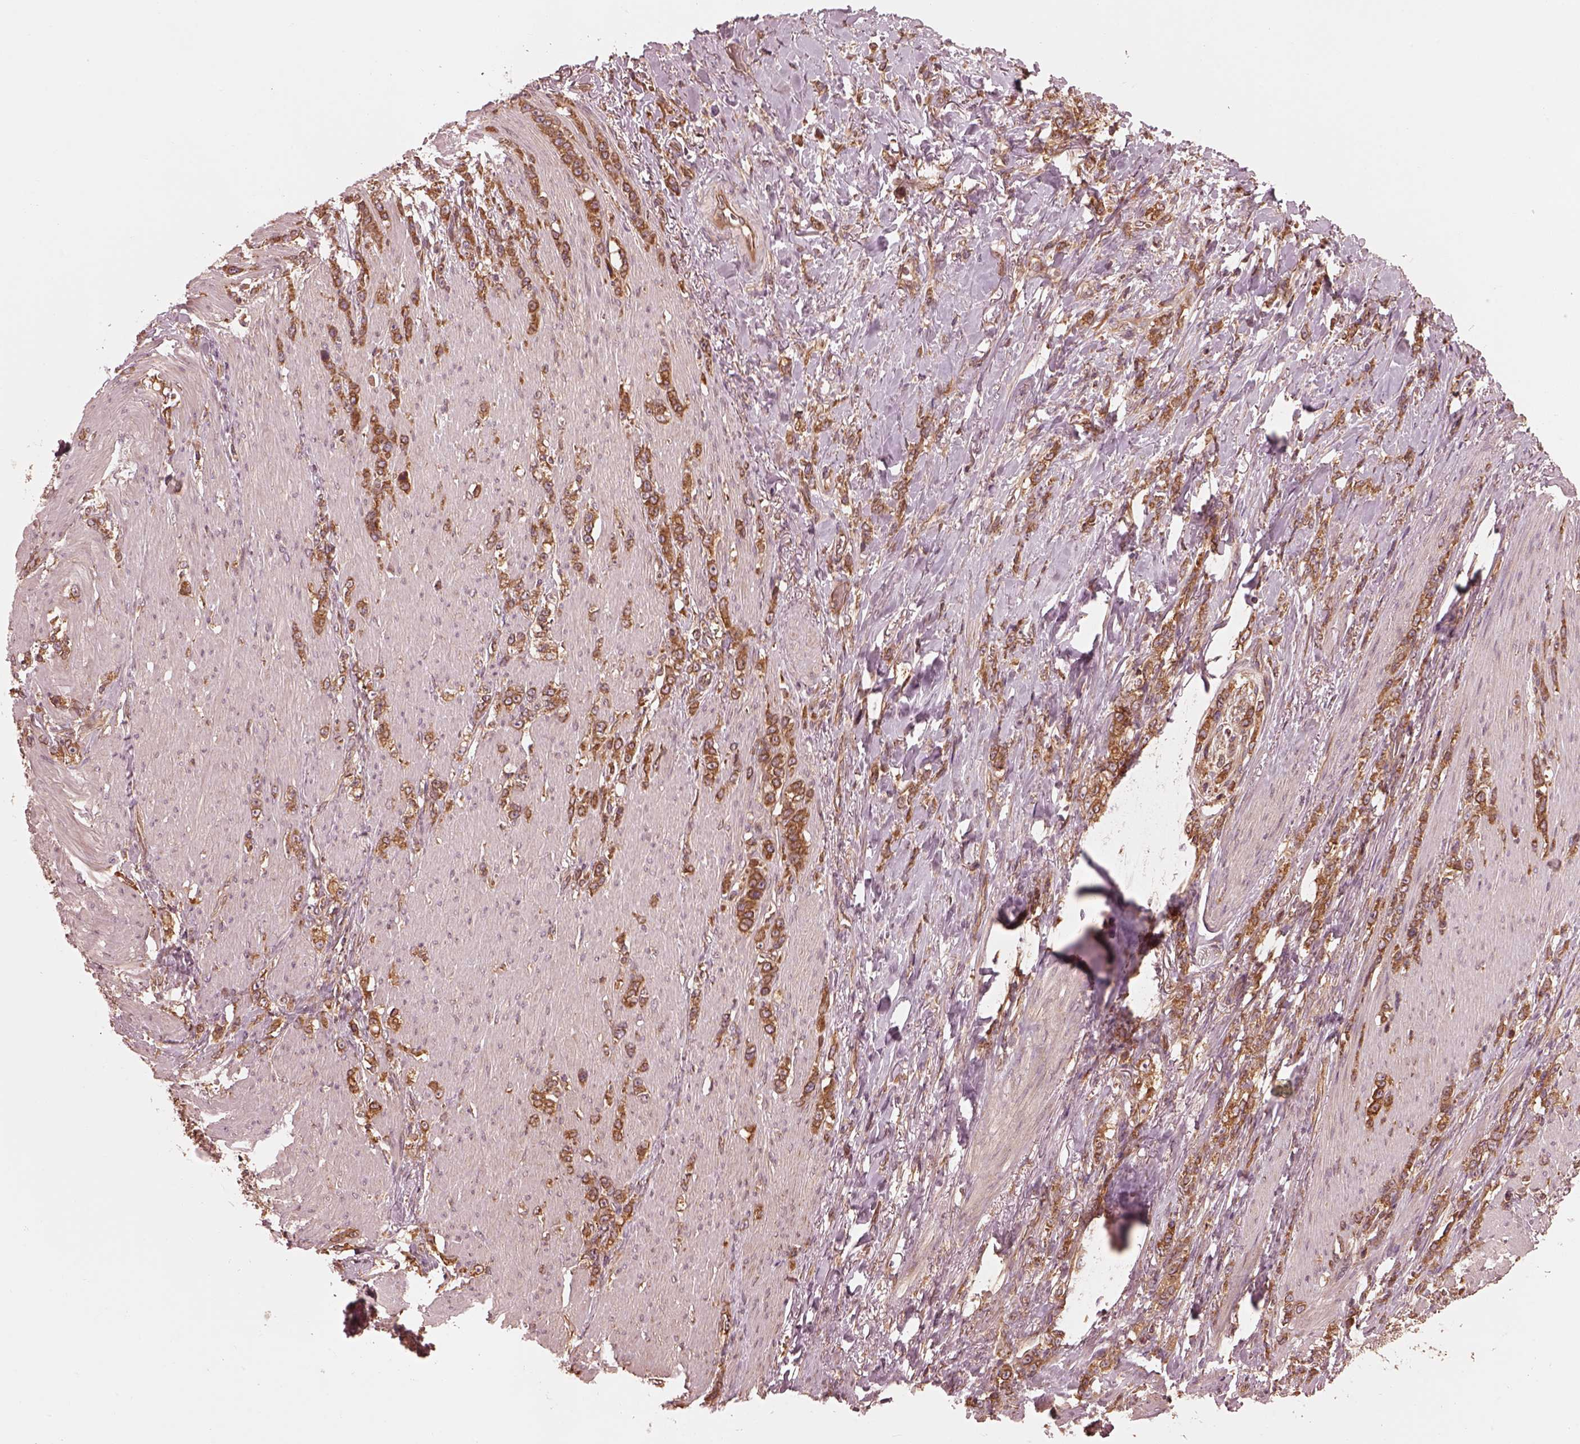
{"staining": {"intensity": "moderate", "quantity": ">75%", "location": "cytoplasmic/membranous"}, "tissue": "stomach cancer", "cell_type": "Tumor cells", "image_type": "cancer", "snomed": [{"axis": "morphology", "description": "Adenocarcinoma, NOS"}, {"axis": "topography", "description": "Stomach, lower"}], "caption": "Adenocarcinoma (stomach) tissue exhibits moderate cytoplasmic/membranous staining in approximately >75% of tumor cells, visualized by immunohistochemistry.", "gene": "PIK3R2", "patient": {"sex": "male", "age": 88}}